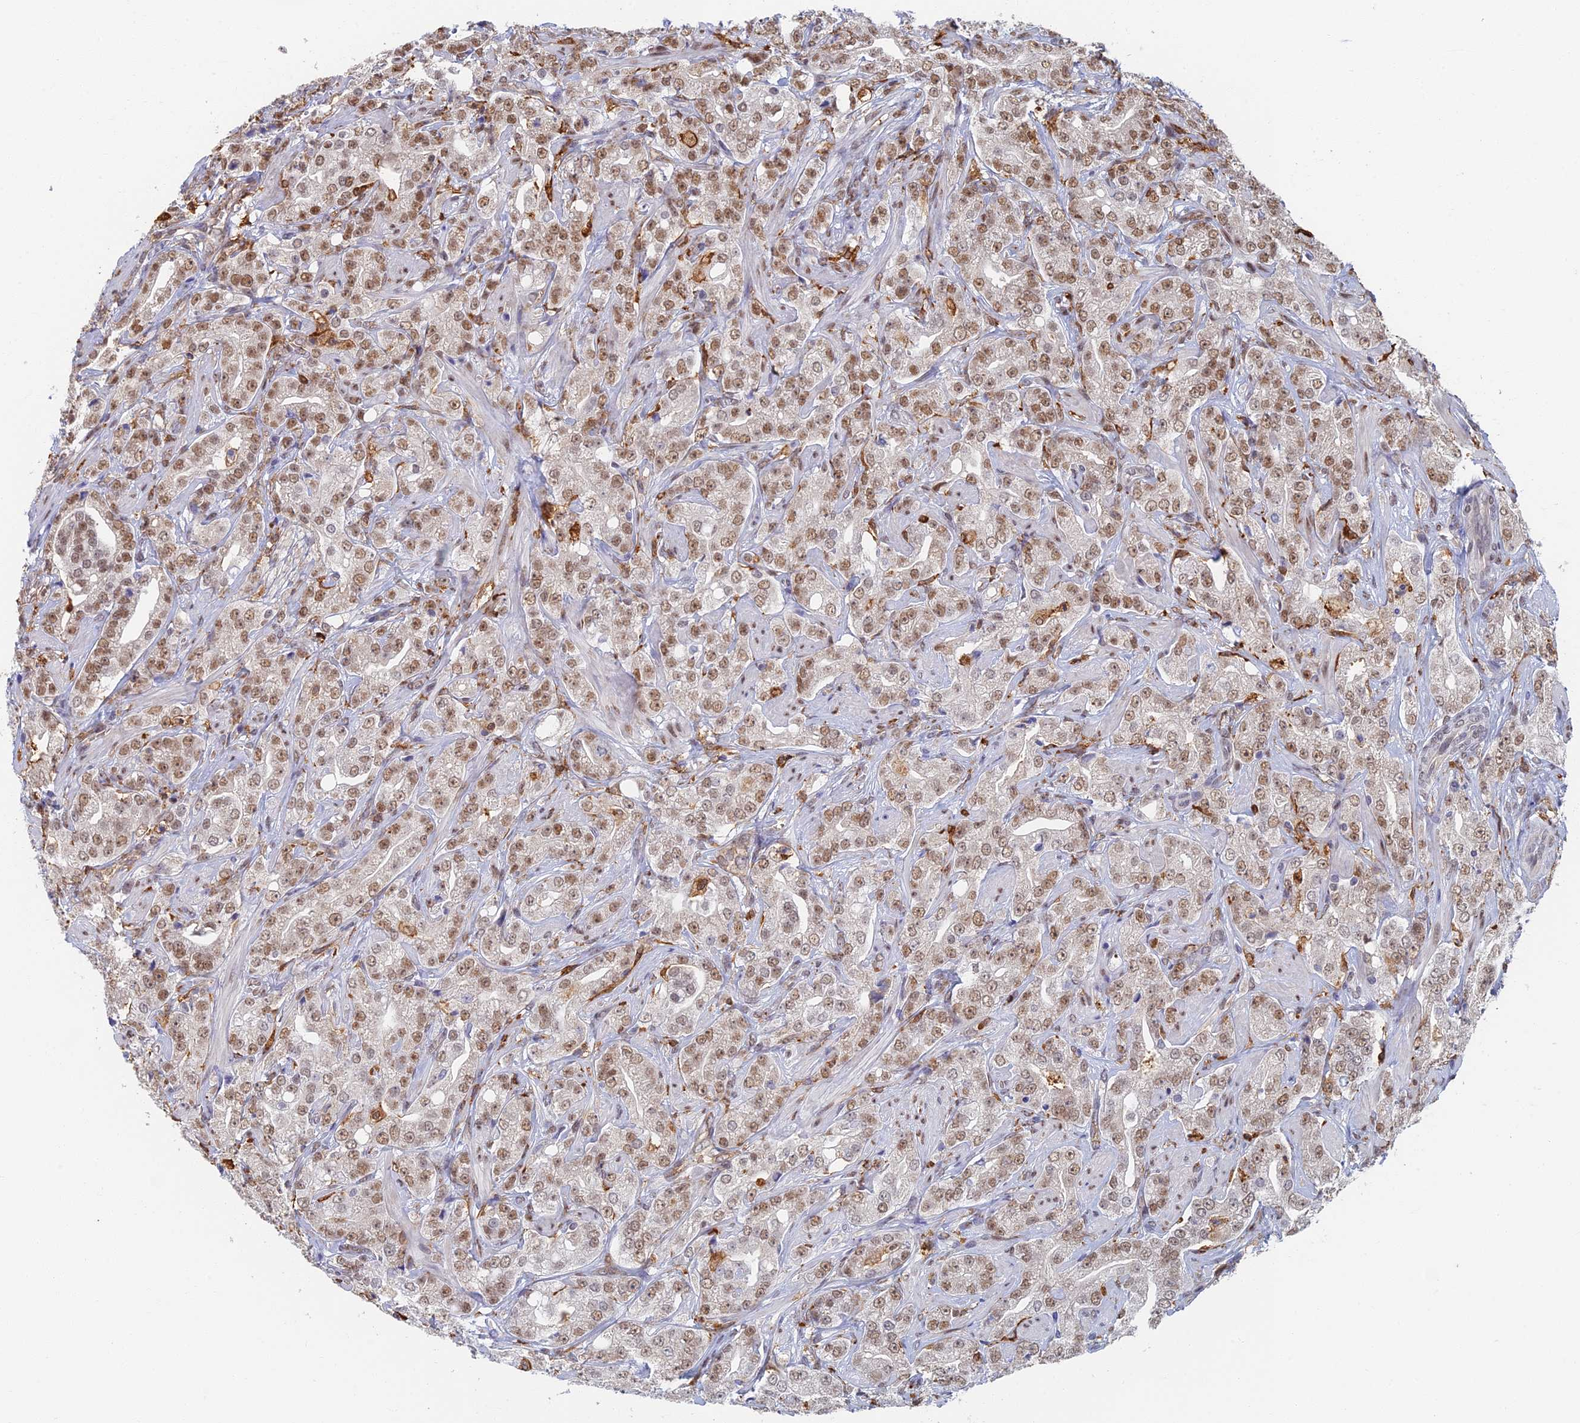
{"staining": {"intensity": "moderate", "quantity": ">75%", "location": "nuclear"}, "tissue": "prostate cancer", "cell_type": "Tumor cells", "image_type": "cancer", "snomed": [{"axis": "morphology", "description": "Adenocarcinoma, Low grade"}, {"axis": "topography", "description": "Prostate"}], "caption": "Immunohistochemistry histopathology image of neoplastic tissue: human prostate cancer (adenocarcinoma (low-grade)) stained using immunohistochemistry shows medium levels of moderate protein expression localized specifically in the nuclear of tumor cells, appearing as a nuclear brown color.", "gene": "GPATCH1", "patient": {"sex": "male", "age": 67}}